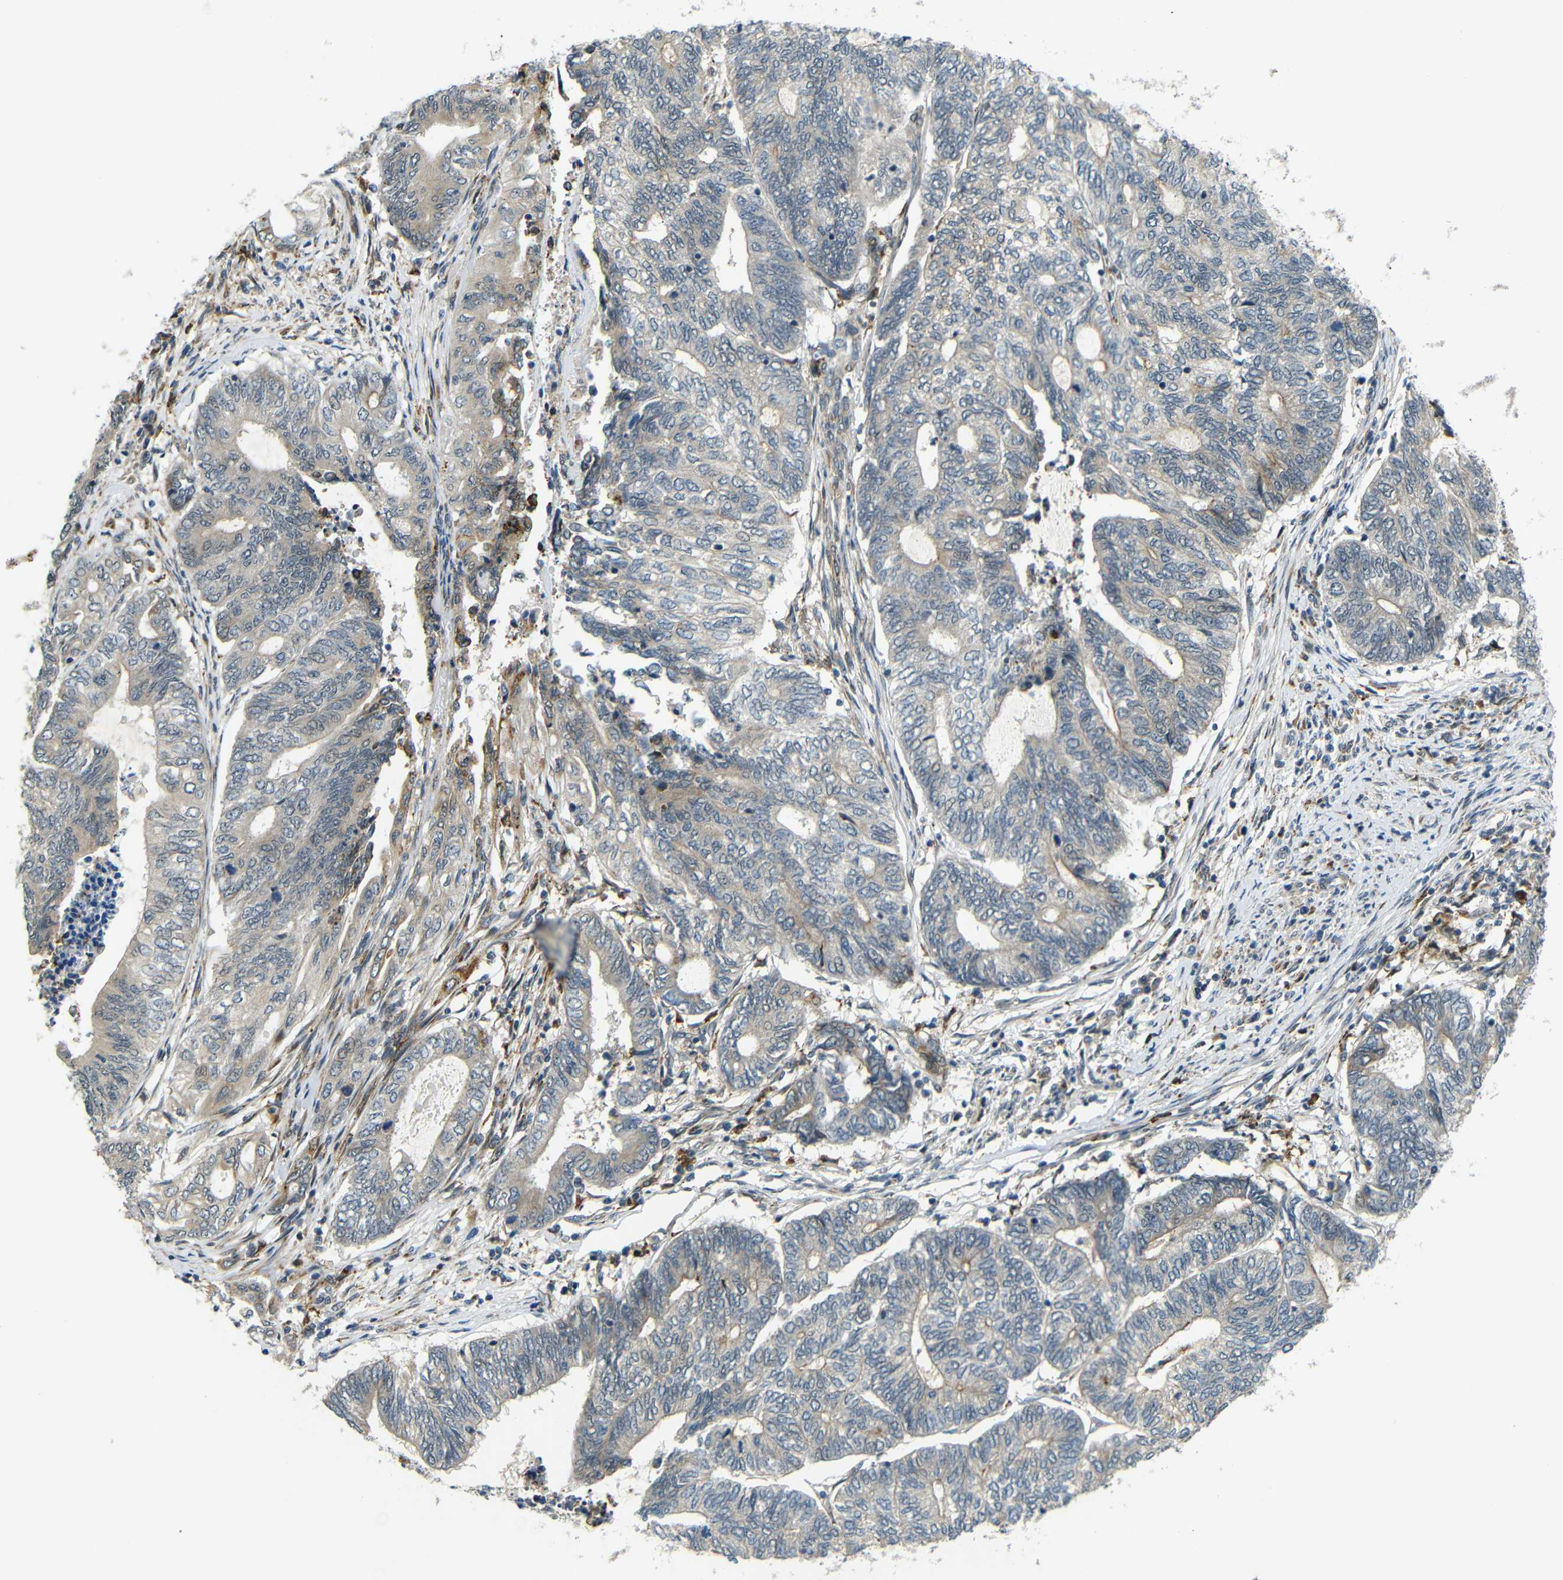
{"staining": {"intensity": "weak", "quantity": "25%-75%", "location": "cytoplasmic/membranous,nuclear"}, "tissue": "endometrial cancer", "cell_type": "Tumor cells", "image_type": "cancer", "snomed": [{"axis": "morphology", "description": "Adenocarcinoma, NOS"}, {"axis": "topography", "description": "Uterus"}, {"axis": "topography", "description": "Endometrium"}], "caption": "Human endometrial adenocarcinoma stained with a brown dye shows weak cytoplasmic/membranous and nuclear positive positivity in about 25%-75% of tumor cells.", "gene": "SYDE1", "patient": {"sex": "female", "age": 70}}